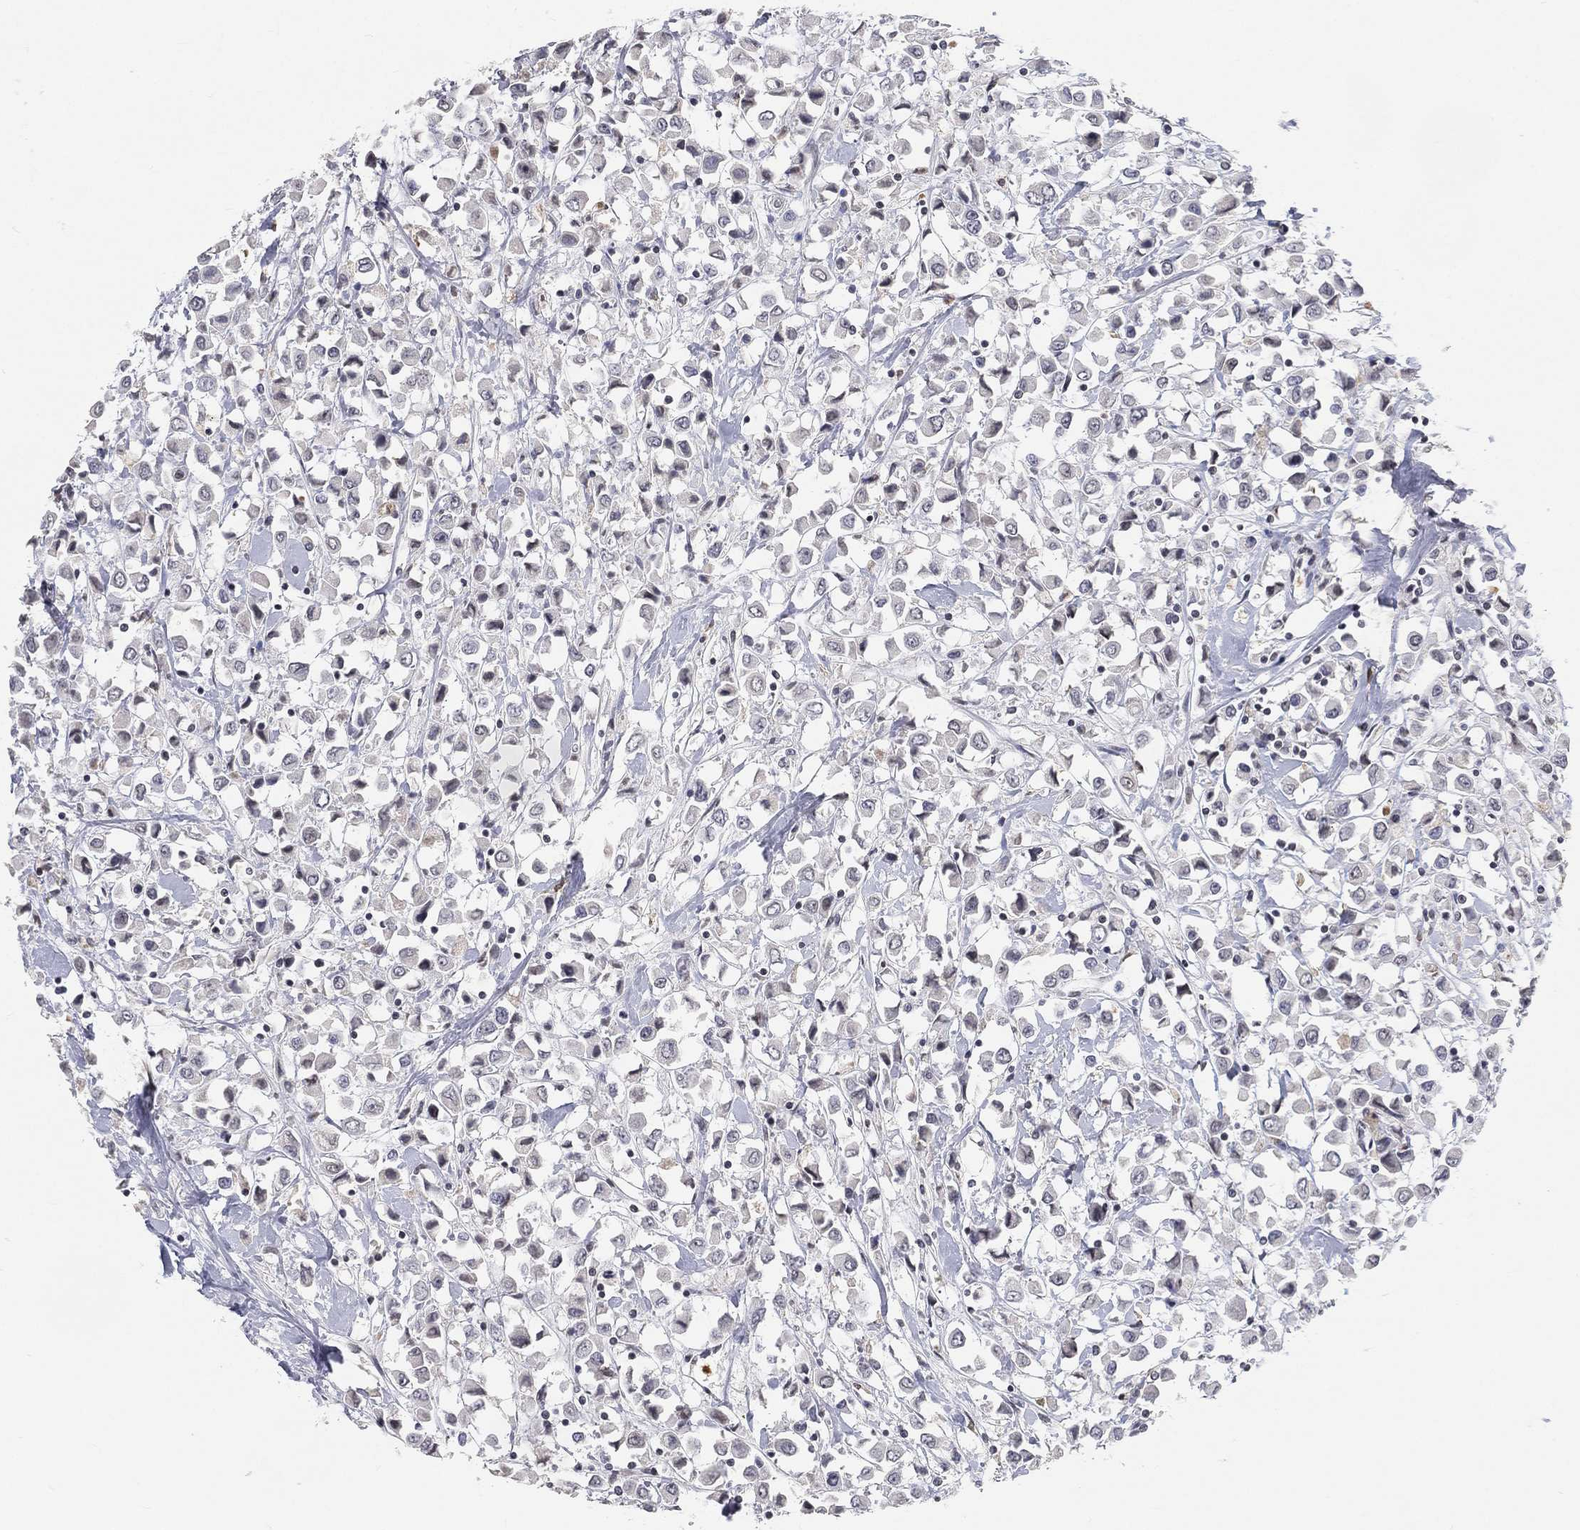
{"staining": {"intensity": "negative", "quantity": "none", "location": "none"}, "tissue": "breast cancer", "cell_type": "Tumor cells", "image_type": "cancer", "snomed": [{"axis": "morphology", "description": "Duct carcinoma"}, {"axis": "topography", "description": "Breast"}], "caption": "Image shows no significant protein expression in tumor cells of breast infiltrating ductal carcinoma. The staining is performed using DAB brown chromogen with nuclei counter-stained in using hematoxylin.", "gene": "ARG1", "patient": {"sex": "female", "age": 61}}